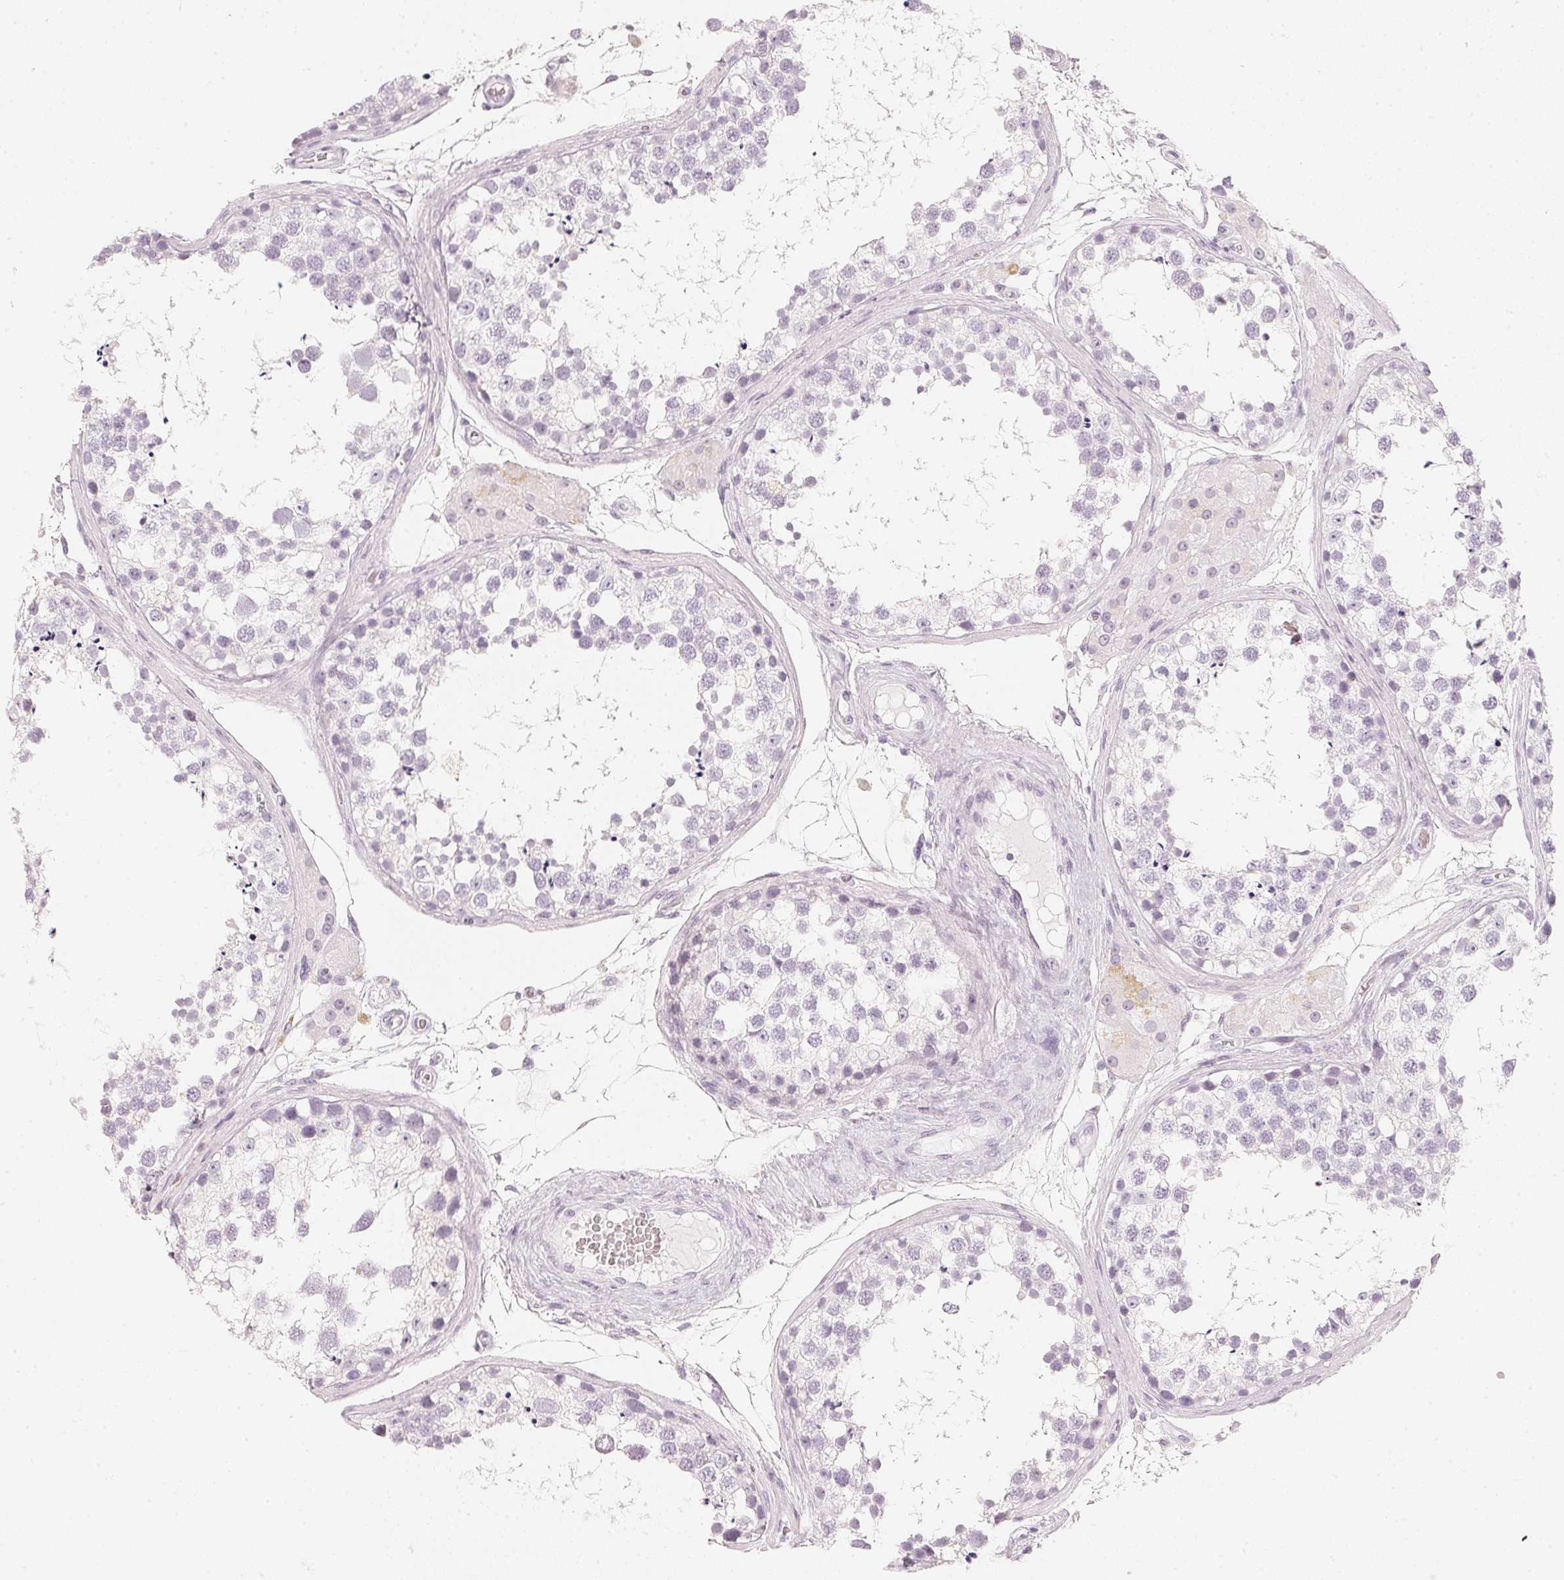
{"staining": {"intensity": "negative", "quantity": "none", "location": "none"}, "tissue": "testis", "cell_type": "Cells in seminiferous ducts", "image_type": "normal", "snomed": [{"axis": "morphology", "description": "Normal tissue, NOS"}, {"axis": "morphology", "description": "Seminoma, NOS"}, {"axis": "topography", "description": "Testis"}], "caption": "Immunohistochemistry (IHC) of normal human testis demonstrates no staining in cells in seminiferous ducts.", "gene": "SLC22A8", "patient": {"sex": "male", "age": 65}}